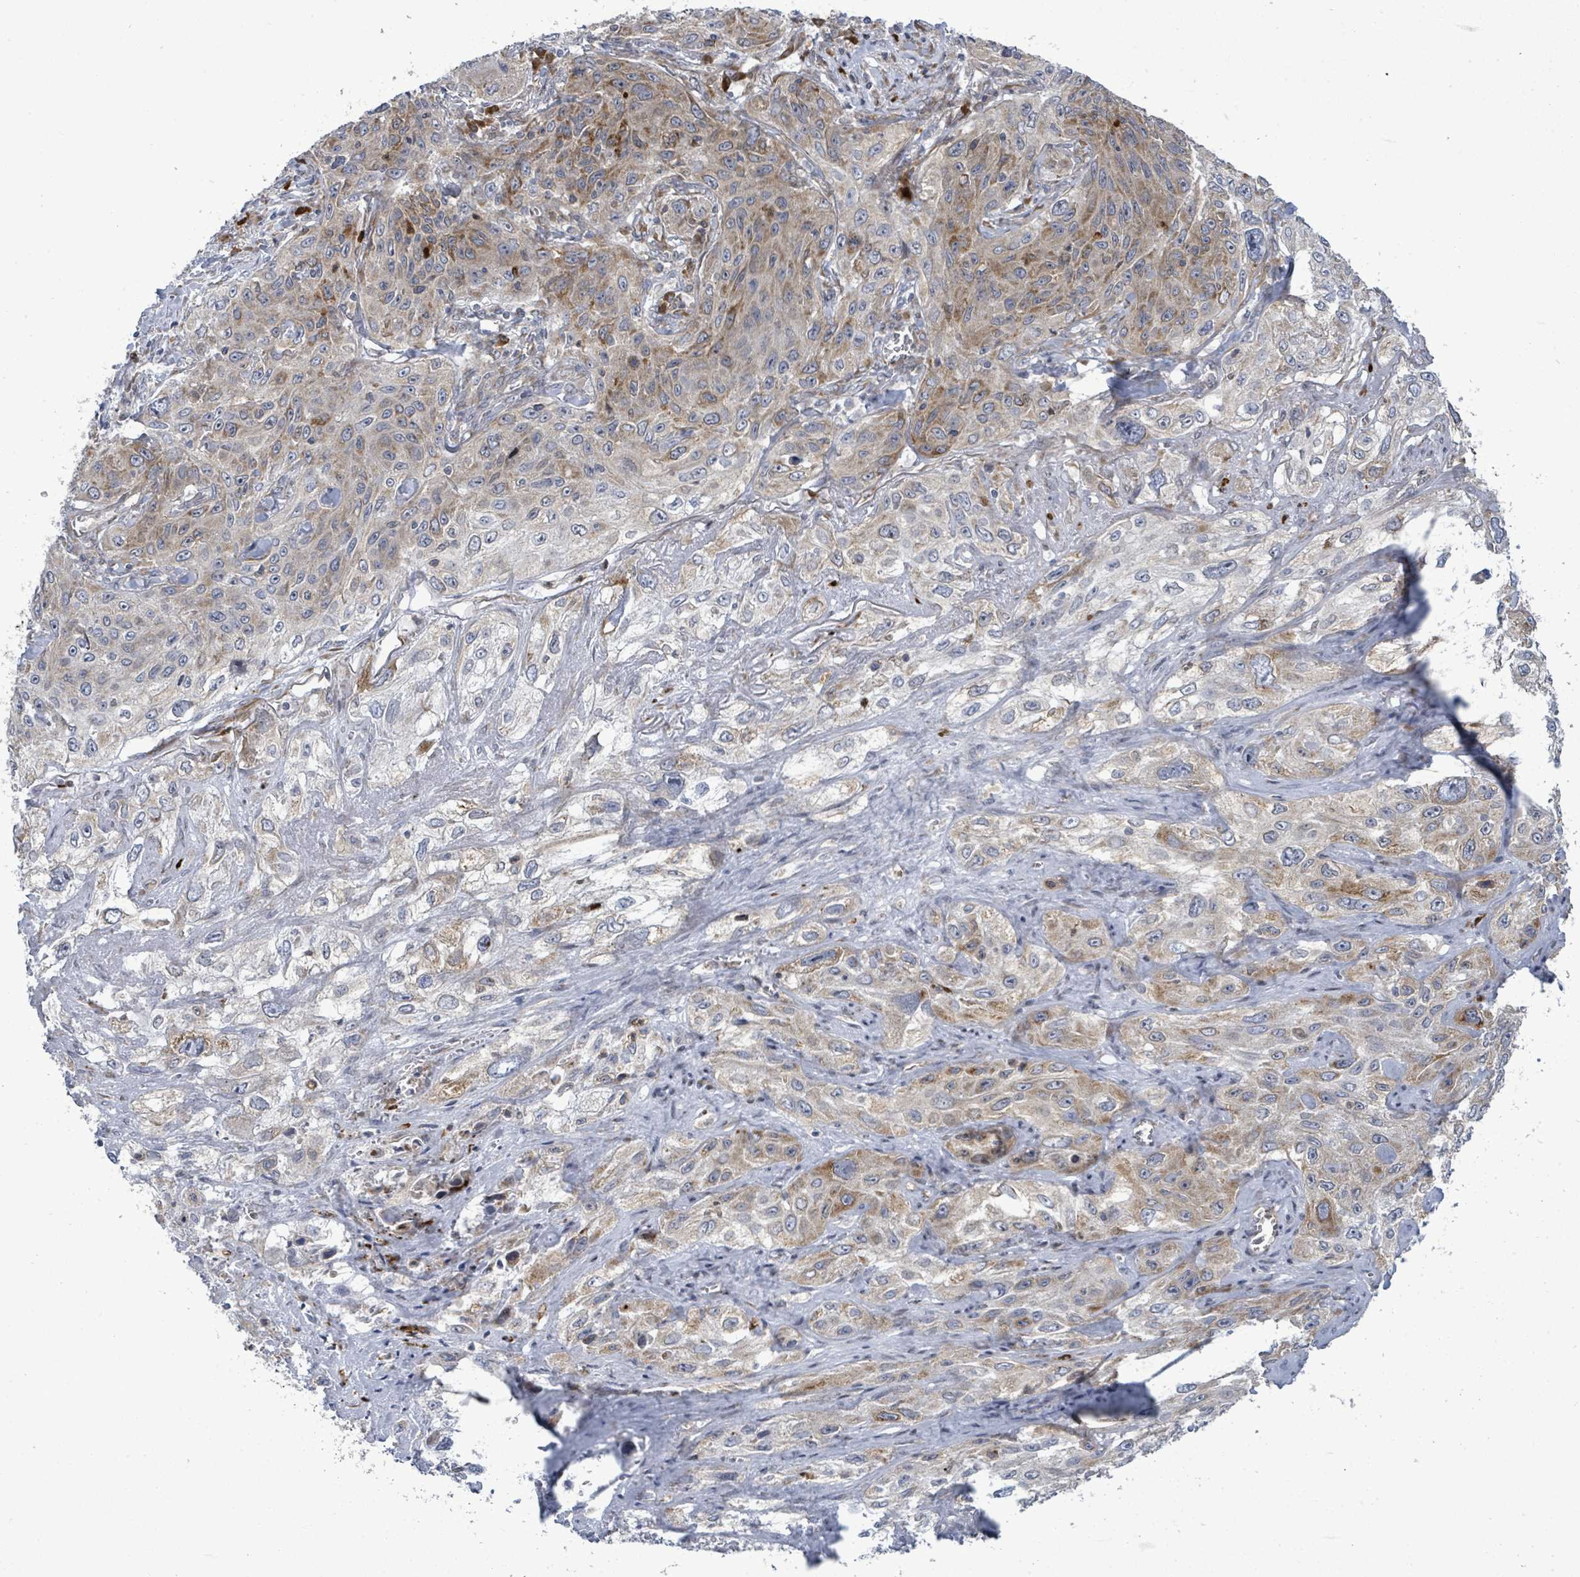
{"staining": {"intensity": "moderate", "quantity": "25%-75%", "location": "cytoplasmic/membranous"}, "tissue": "lung cancer", "cell_type": "Tumor cells", "image_type": "cancer", "snomed": [{"axis": "morphology", "description": "Squamous cell carcinoma, NOS"}, {"axis": "topography", "description": "Lung"}], "caption": "An image showing moderate cytoplasmic/membranous positivity in approximately 25%-75% of tumor cells in lung squamous cell carcinoma, as visualized by brown immunohistochemical staining.", "gene": "SAR1A", "patient": {"sex": "female", "age": 69}}